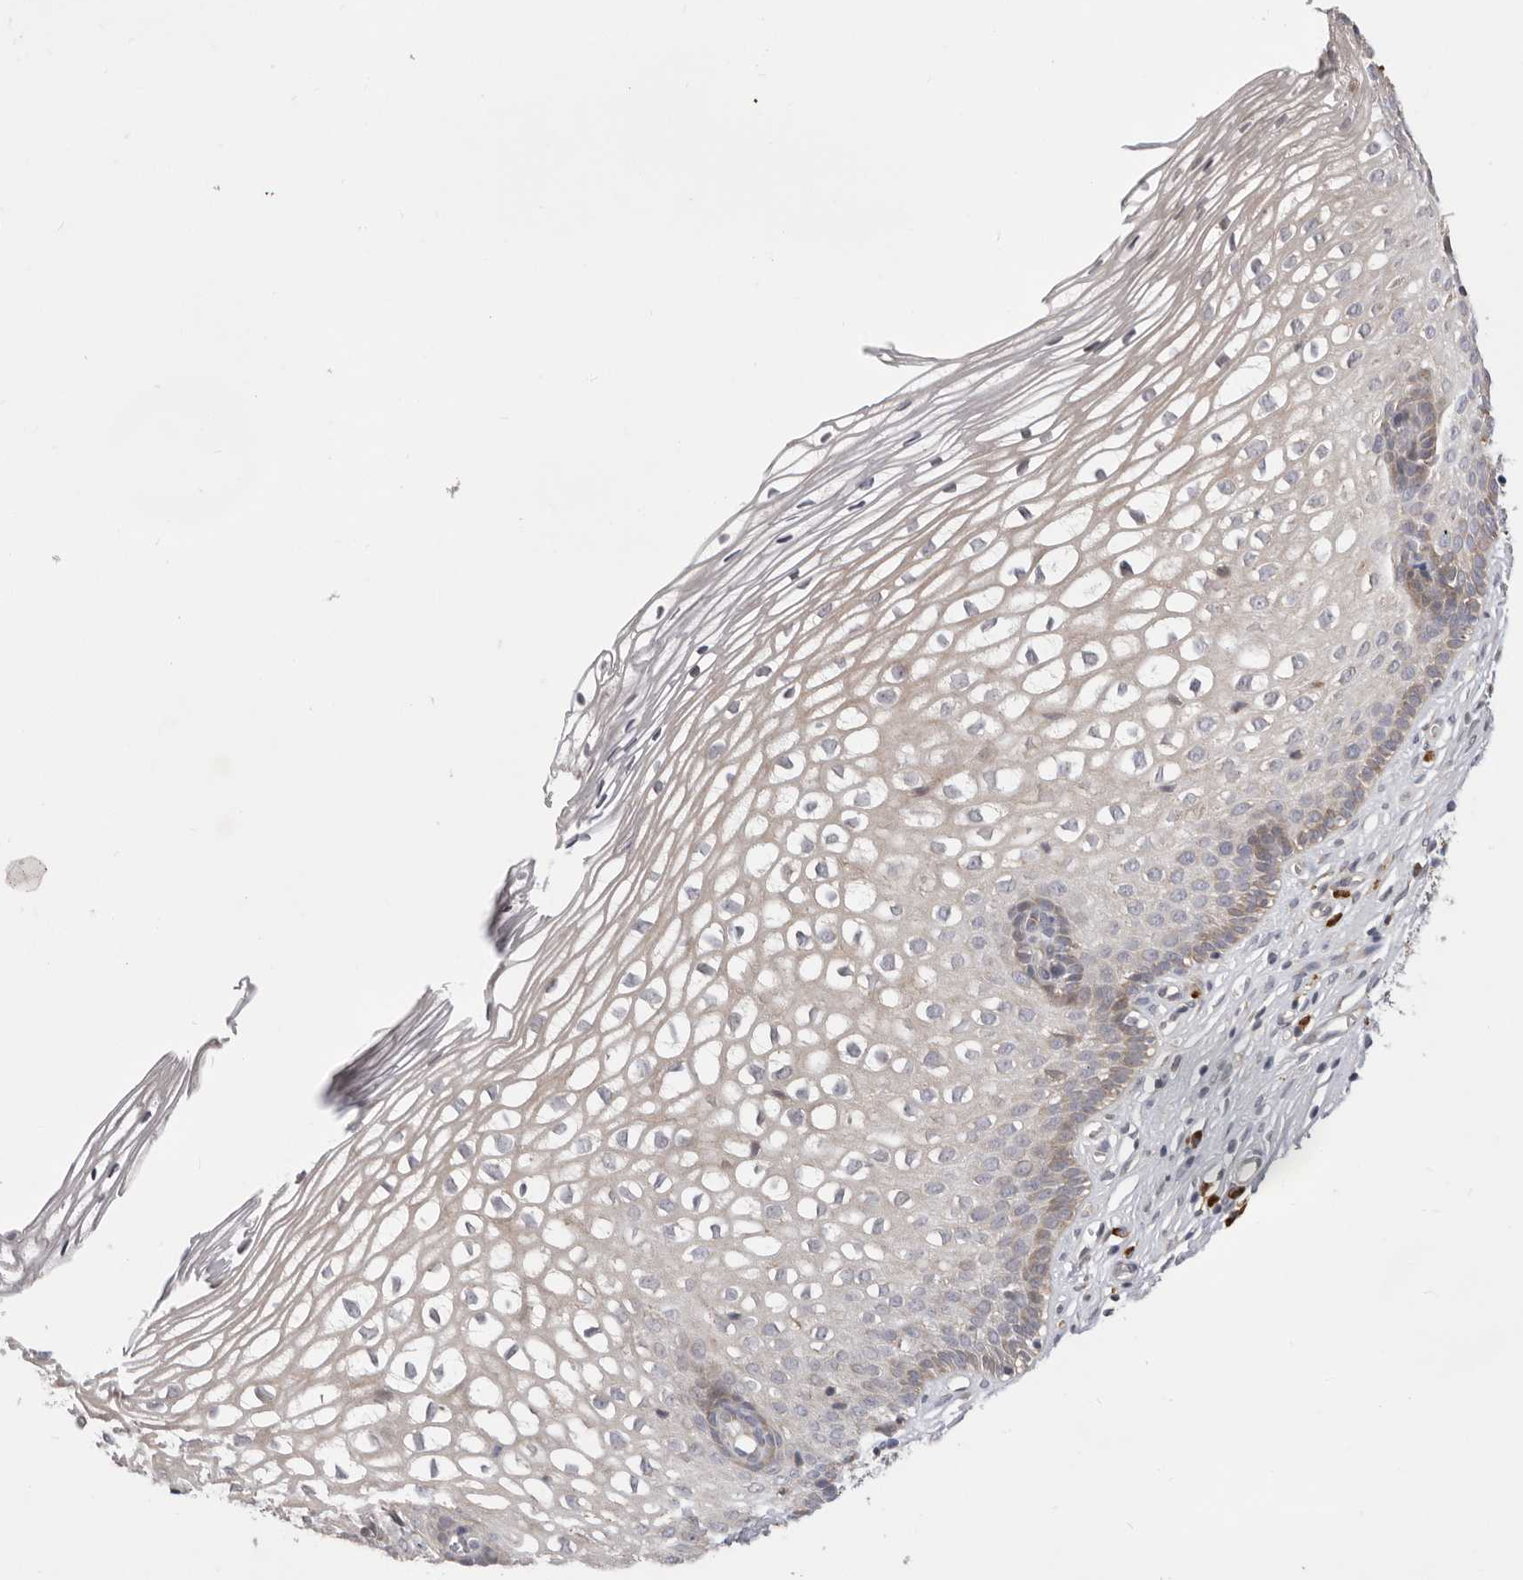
{"staining": {"intensity": "weak", "quantity": "<25%", "location": "cytoplasmic/membranous"}, "tissue": "cervix", "cell_type": "Glandular cells", "image_type": "normal", "snomed": [{"axis": "morphology", "description": "Normal tissue, NOS"}, {"axis": "topography", "description": "Cervix"}], "caption": "A high-resolution micrograph shows IHC staining of unremarkable cervix, which exhibits no significant positivity in glandular cells.", "gene": "USH1C", "patient": {"sex": "female", "age": 27}}